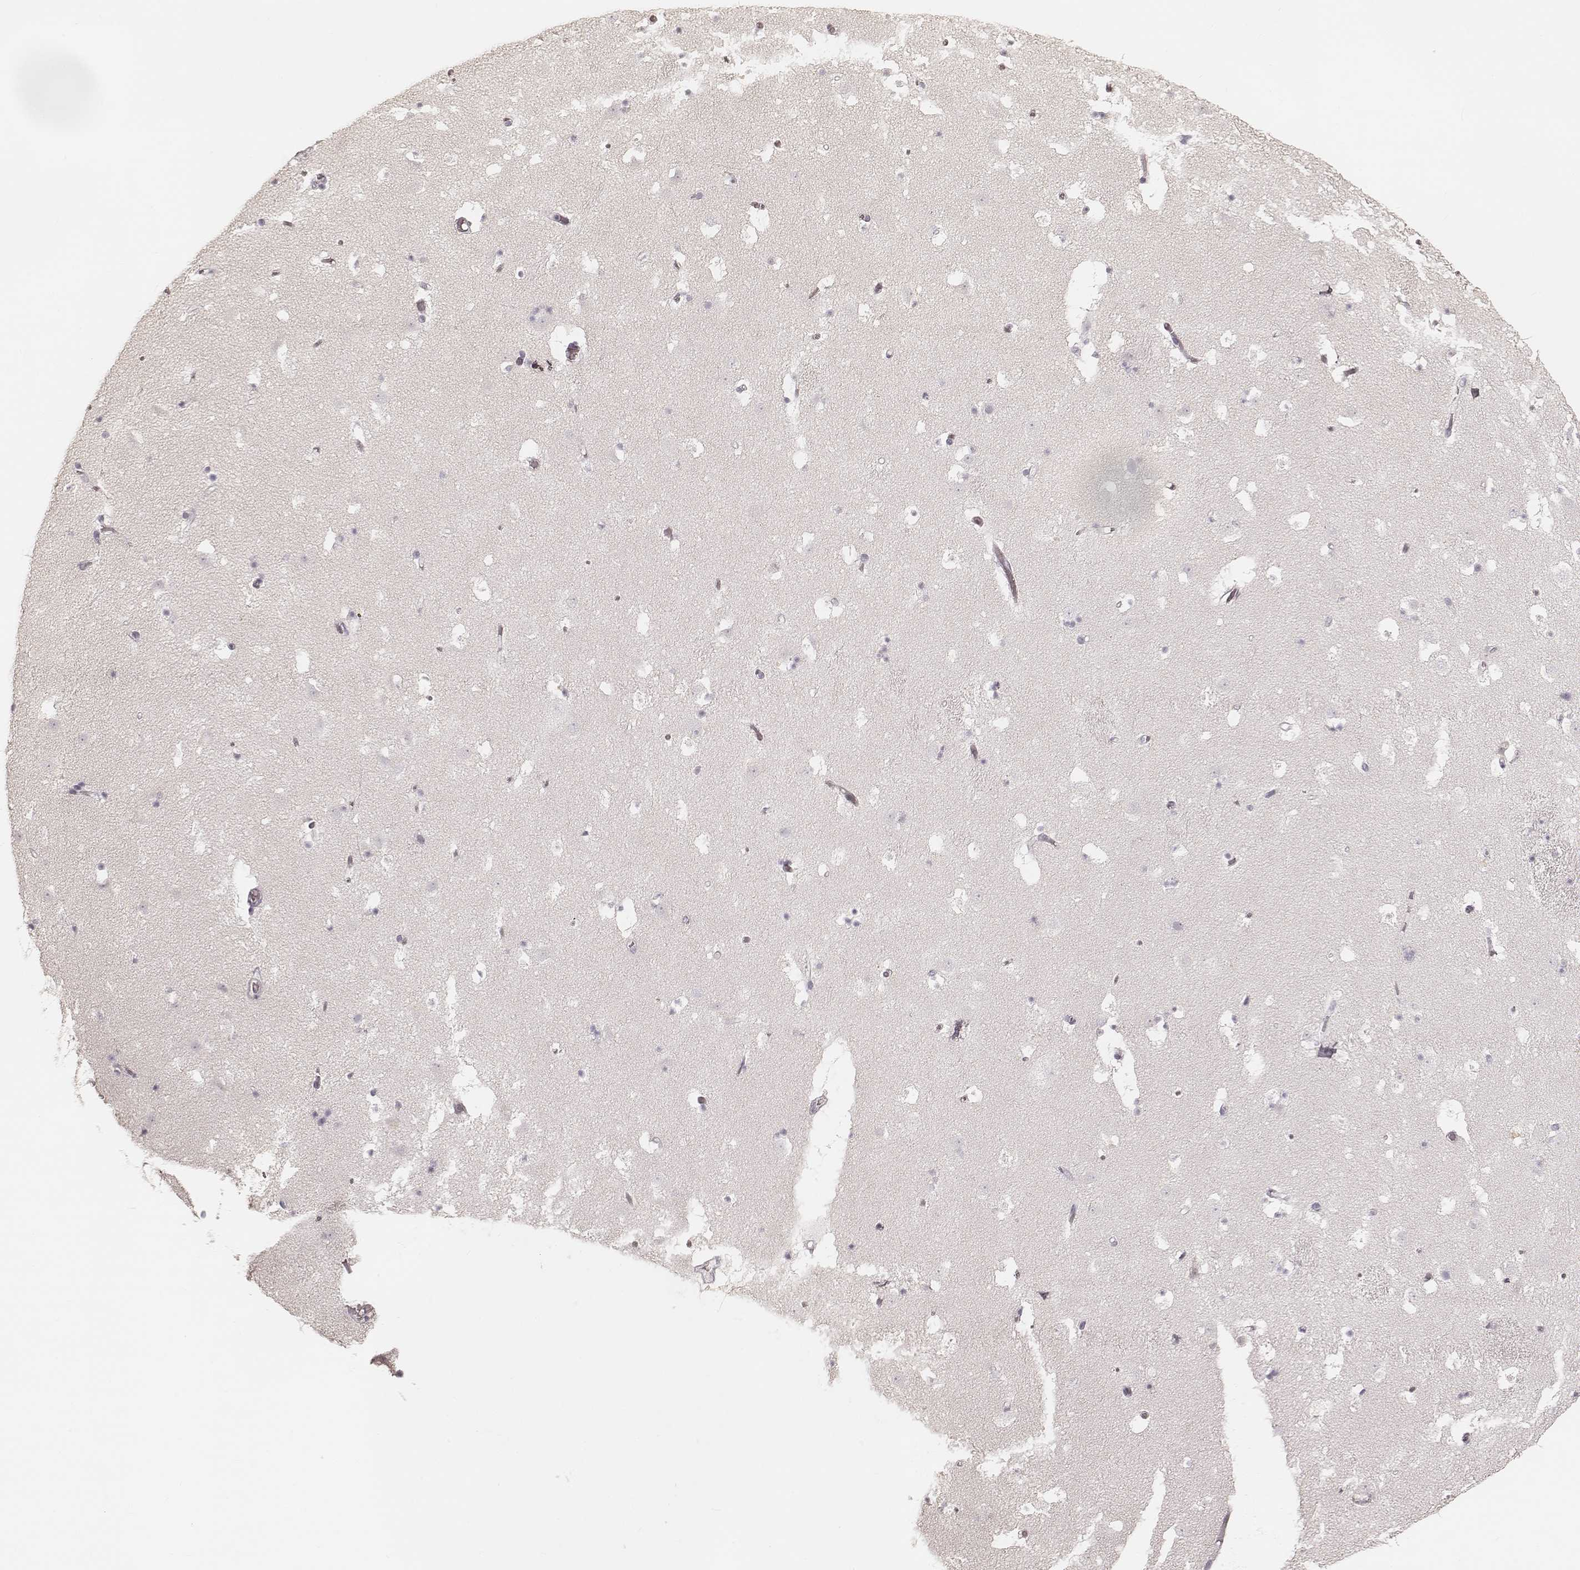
{"staining": {"intensity": "negative", "quantity": "none", "location": "none"}, "tissue": "caudate", "cell_type": "Glial cells", "image_type": "normal", "snomed": [{"axis": "morphology", "description": "Normal tissue, NOS"}, {"axis": "topography", "description": "Lateral ventricle wall"}], "caption": "Immunohistochemical staining of unremarkable caudate exhibits no significant positivity in glial cells.", "gene": "TEX37", "patient": {"sex": "female", "age": 42}}